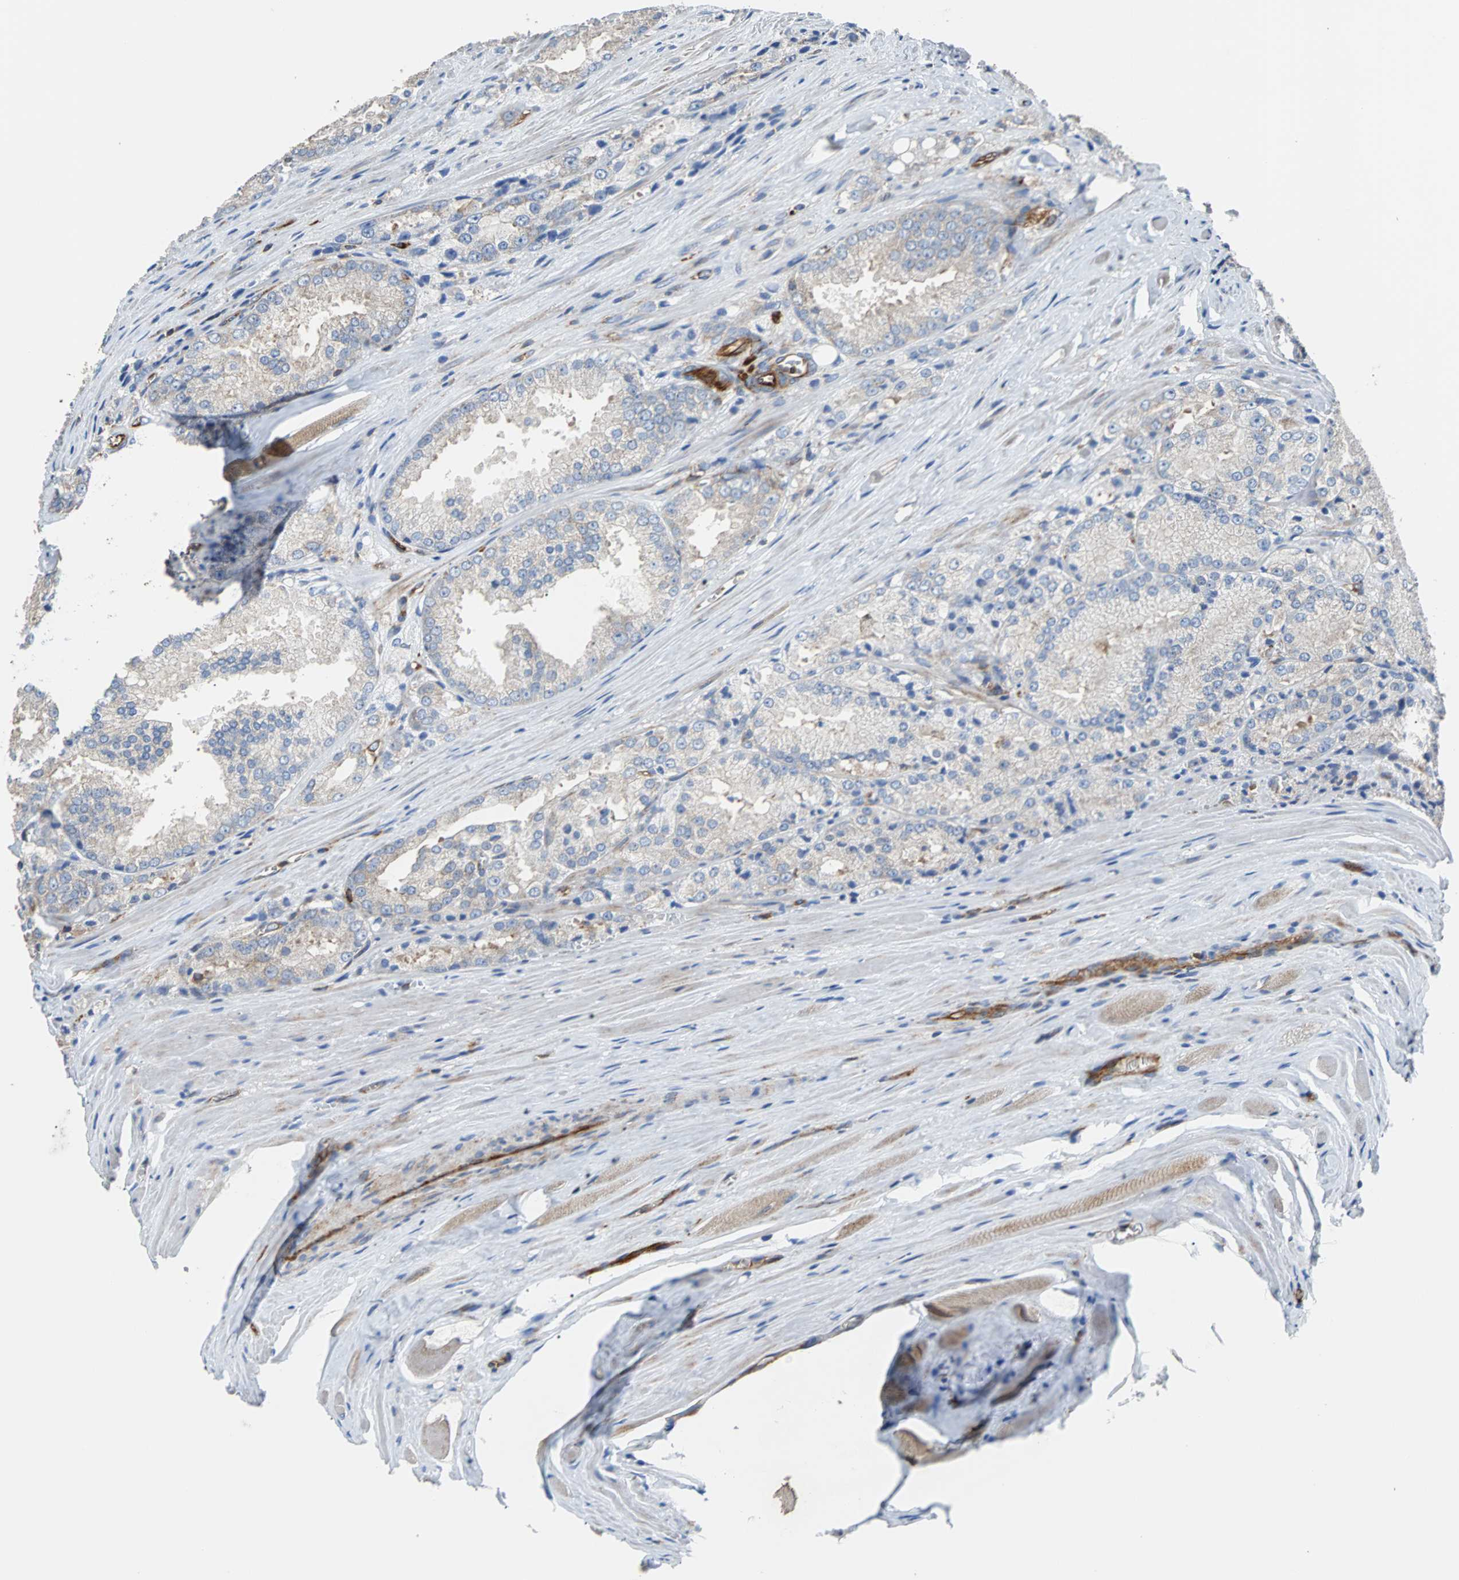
{"staining": {"intensity": "weak", "quantity": ">75%", "location": "cytoplasmic/membranous"}, "tissue": "prostate cancer", "cell_type": "Tumor cells", "image_type": "cancer", "snomed": [{"axis": "morphology", "description": "Adenocarcinoma, Low grade"}, {"axis": "topography", "description": "Prostate"}], "caption": "Tumor cells reveal low levels of weak cytoplasmic/membranous expression in about >75% of cells in human prostate cancer (low-grade adenocarcinoma).", "gene": "PLCG2", "patient": {"sex": "male", "age": 64}}